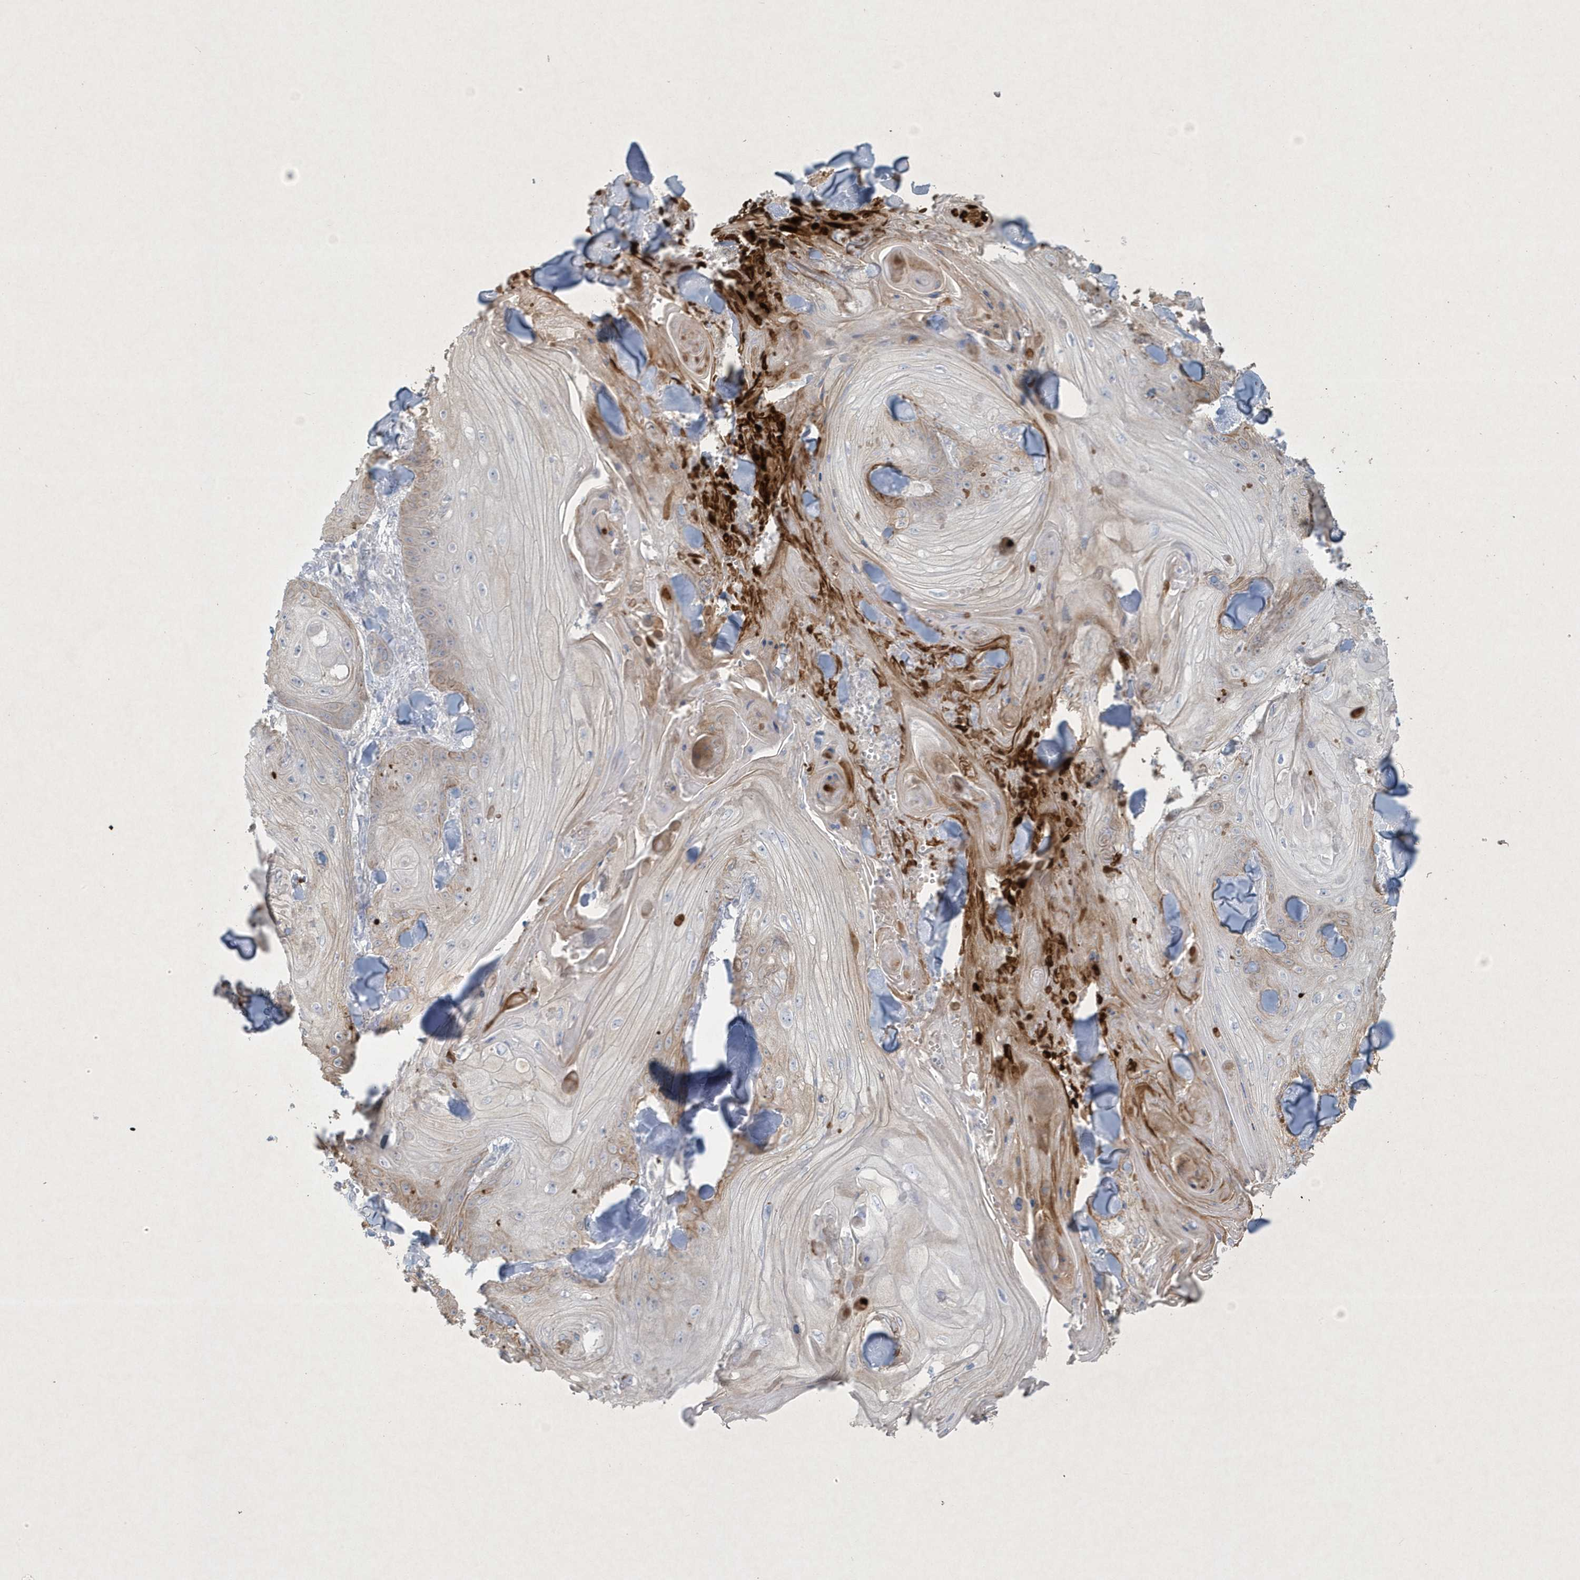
{"staining": {"intensity": "weak", "quantity": "<25%", "location": "cytoplasmic/membranous"}, "tissue": "skin cancer", "cell_type": "Tumor cells", "image_type": "cancer", "snomed": [{"axis": "morphology", "description": "Squamous cell carcinoma, NOS"}, {"axis": "topography", "description": "Skin"}], "caption": "Skin squamous cell carcinoma stained for a protein using IHC reveals no expression tumor cells.", "gene": "CCDC24", "patient": {"sex": "male", "age": 74}}